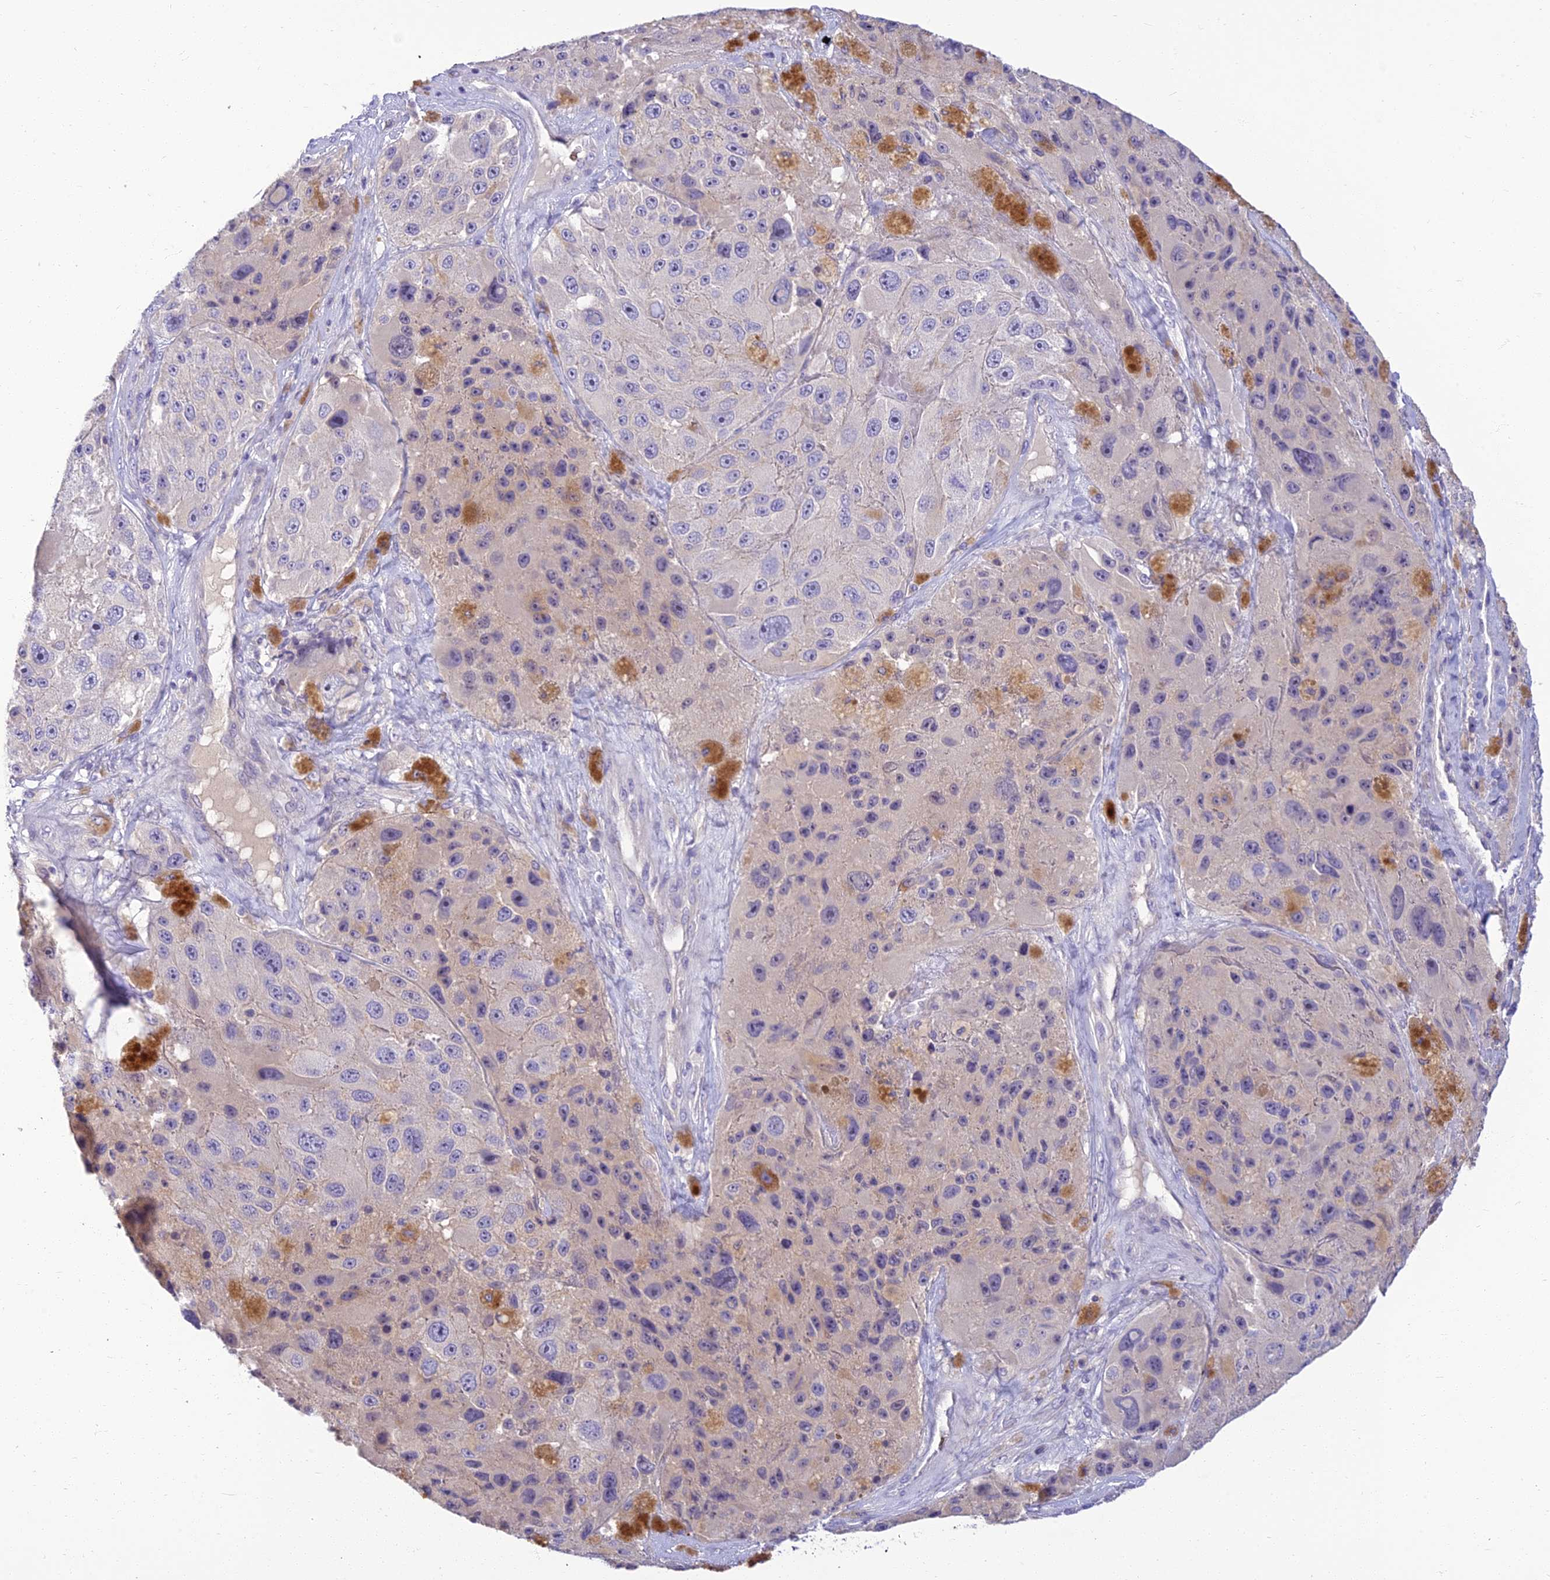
{"staining": {"intensity": "negative", "quantity": "none", "location": "none"}, "tissue": "melanoma", "cell_type": "Tumor cells", "image_type": "cancer", "snomed": [{"axis": "morphology", "description": "Malignant melanoma, Metastatic site"}, {"axis": "topography", "description": "Lymph node"}], "caption": "A high-resolution photomicrograph shows IHC staining of malignant melanoma (metastatic site), which reveals no significant staining in tumor cells. Brightfield microscopy of IHC stained with DAB (brown) and hematoxylin (blue), captured at high magnification.", "gene": "CLIP4", "patient": {"sex": "male", "age": 62}}